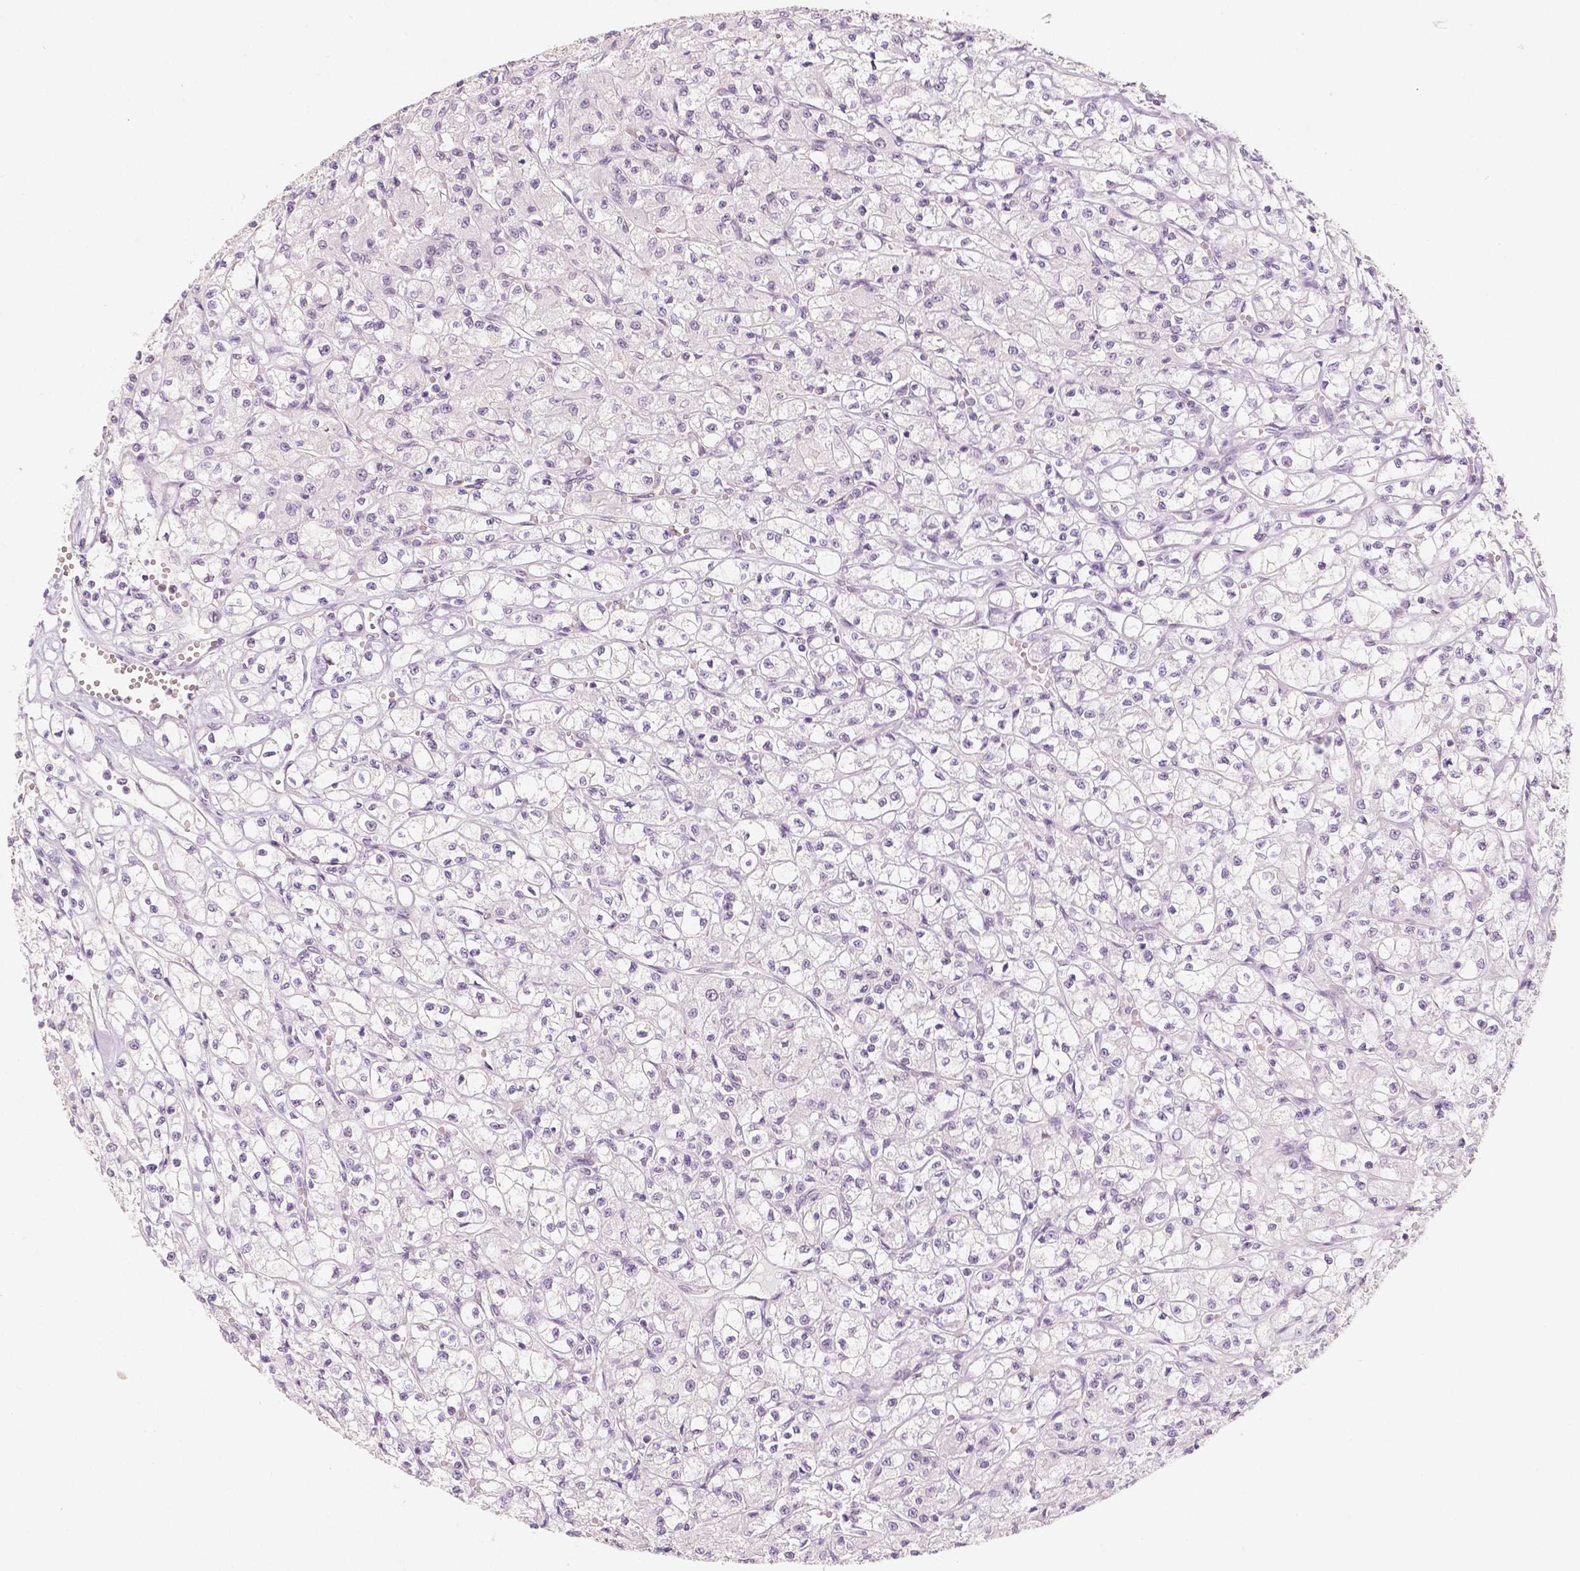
{"staining": {"intensity": "negative", "quantity": "none", "location": "none"}, "tissue": "renal cancer", "cell_type": "Tumor cells", "image_type": "cancer", "snomed": [{"axis": "morphology", "description": "Adenocarcinoma, NOS"}, {"axis": "topography", "description": "Kidney"}], "caption": "IHC of human renal cancer displays no staining in tumor cells.", "gene": "KDM5B", "patient": {"sex": "female", "age": 70}}